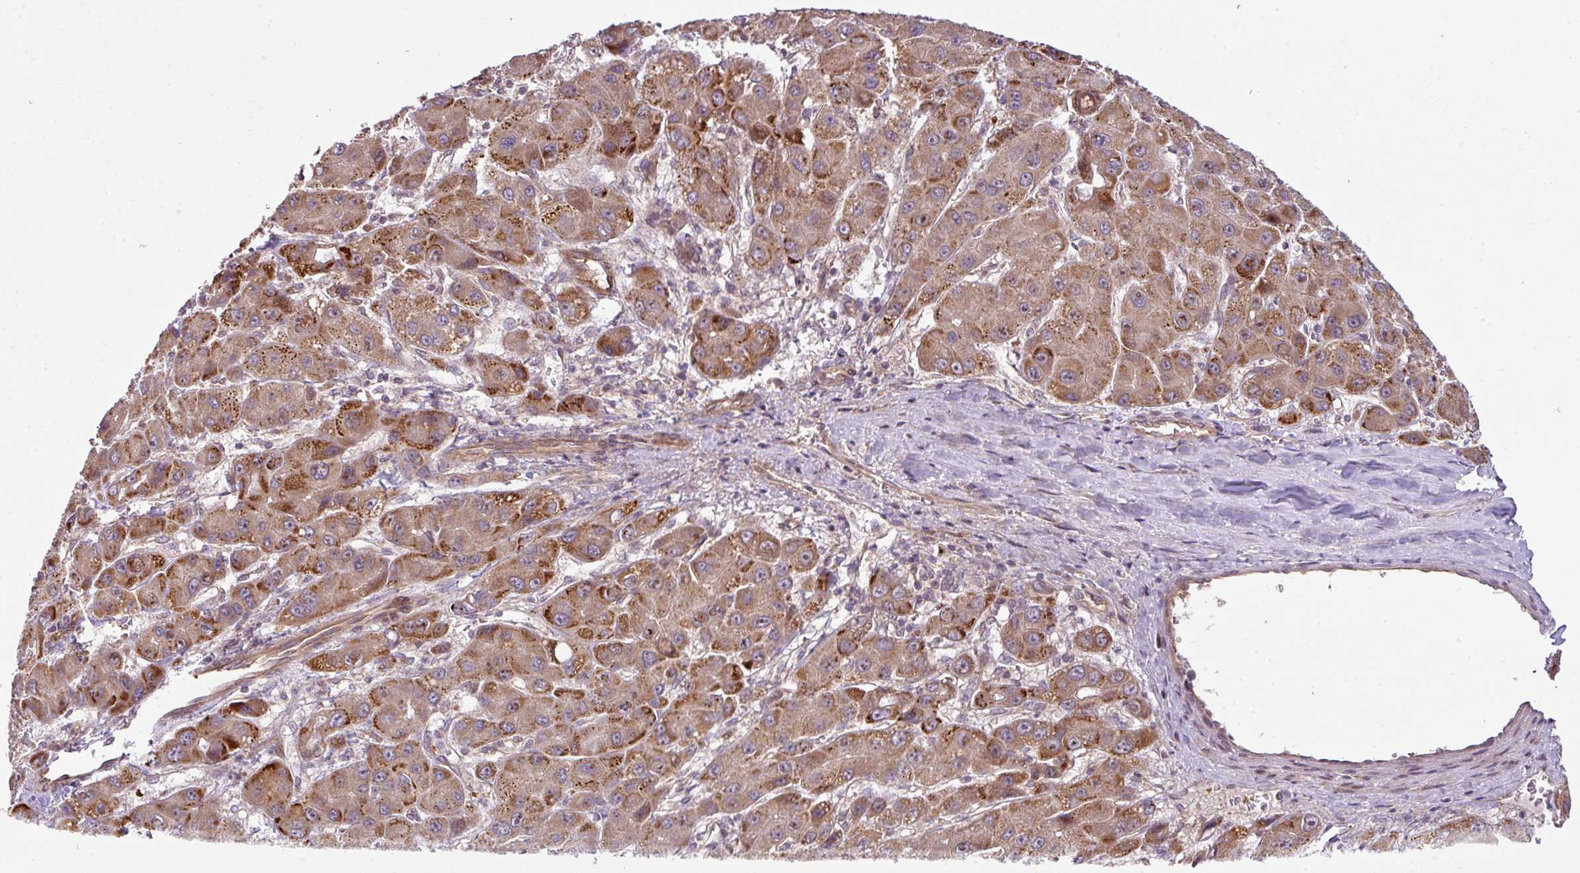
{"staining": {"intensity": "moderate", "quantity": ">75%", "location": "cytoplasmic/membranous"}, "tissue": "liver cancer", "cell_type": "Tumor cells", "image_type": "cancer", "snomed": [{"axis": "morphology", "description": "Carcinoma, Hepatocellular, NOS"}, {"axis": "topography", "description": "Liver"}], "caption": "Liver hepatocellular carcinoma tissue shows moderate cytoplasmic/membranous staining in about >75% of tumor cells, visualized by immunohistochemistry. Using DAB (brown) and hematoxylin (blue) stains, captured at high magnification using brightfield microscopy.", "gene": "COX18", "patient": {"sex": "male", "age": 55}}